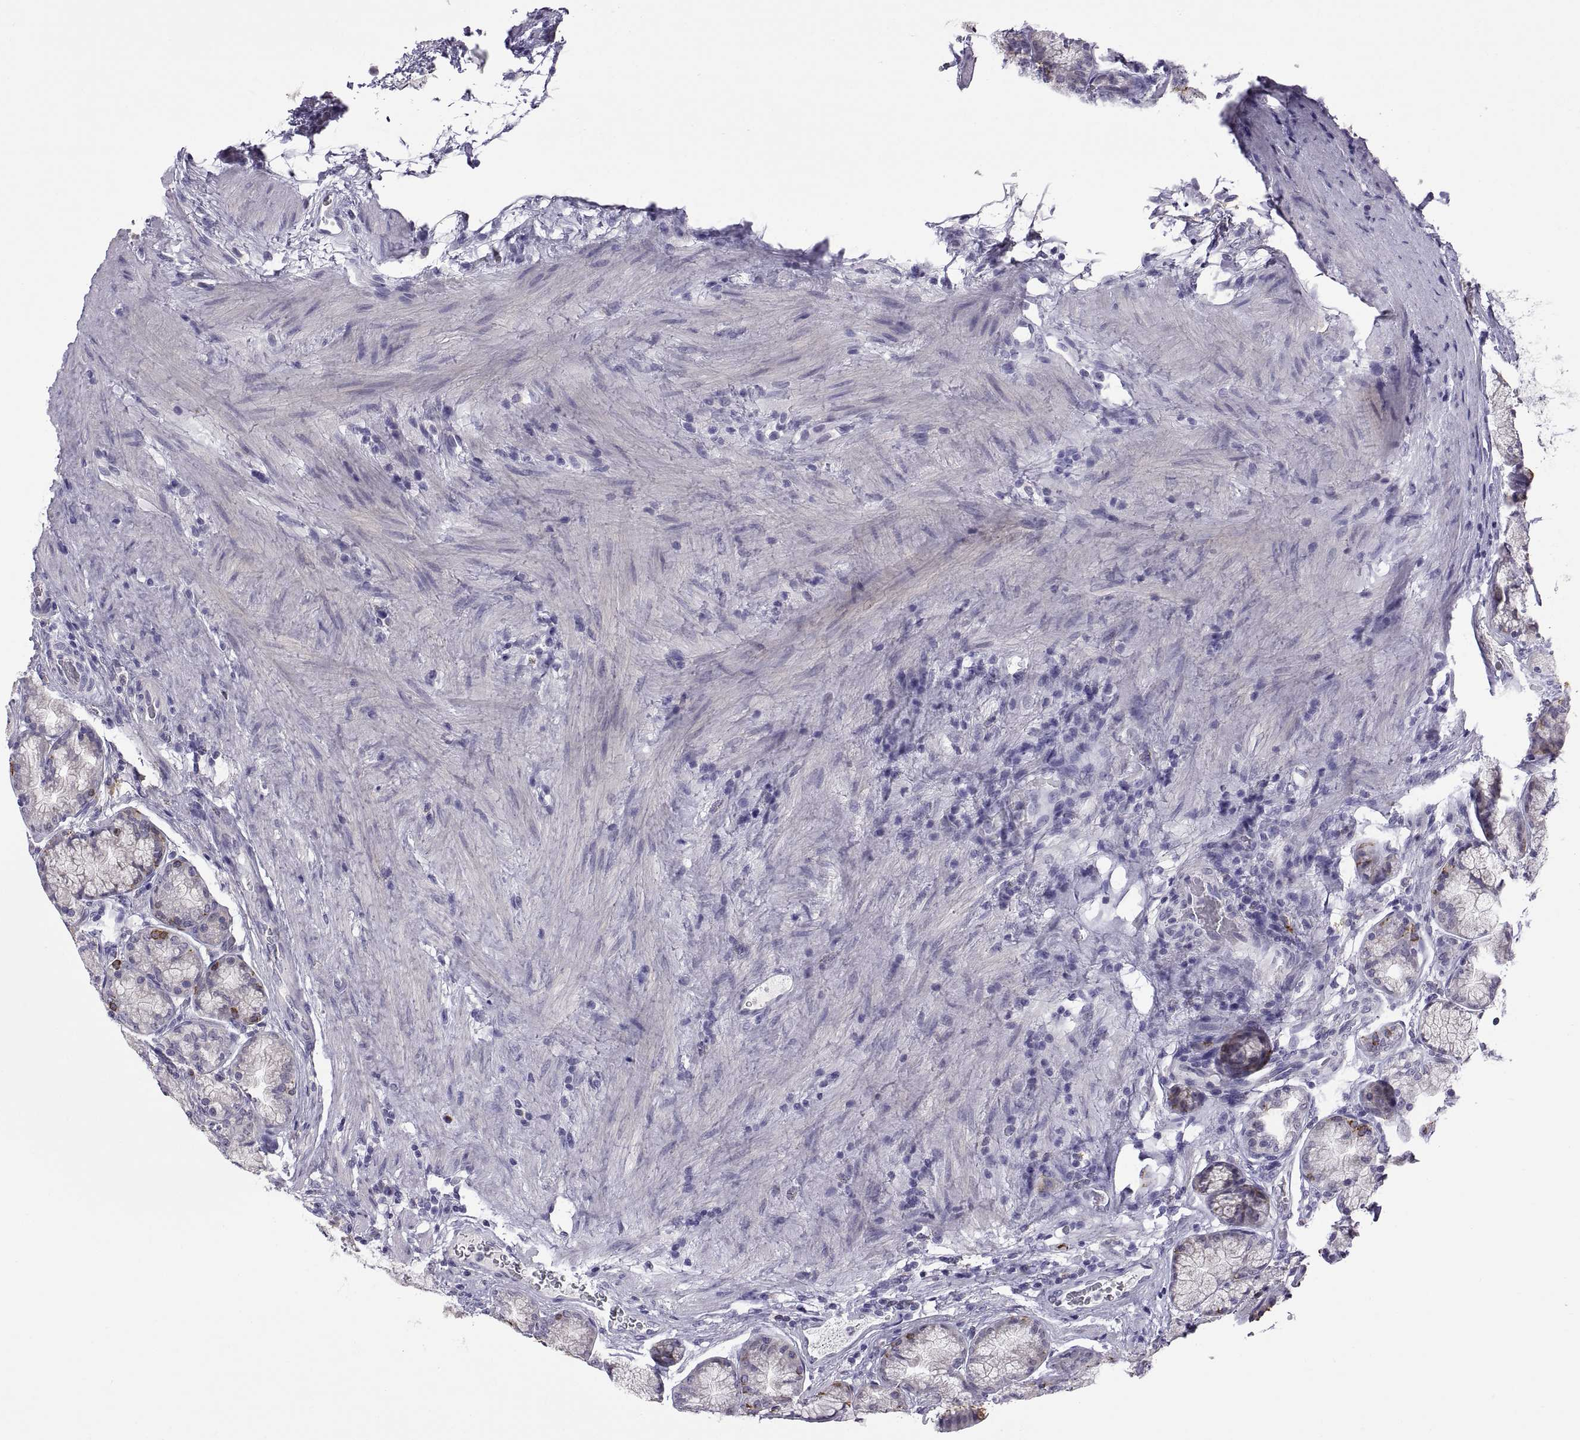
{"staining": {"intensity": "negative", "quantity": "none", "location": "none"}, "tissue": "stomach", "cell_type": "Glandular cells", "image_type": "normal", "snomed": [{"axis": "morphology", "description": "Normal tissue, NOS"}, {"axis": "morphology", "description": "Adenocarcinoma, NOS"}, {"axis": "morphology", "description": "Adenocarcinoma, High grade"}, {"axis": "topography", "description": "Stomach, upper"}, {"axis": "topography", "description": "Stomach"}], "caption": "The micrograph shows no significant expression in glandular cells of stomach.", "gene": "MAGEB18", "patient": {"sex": "female", "age": 65}}